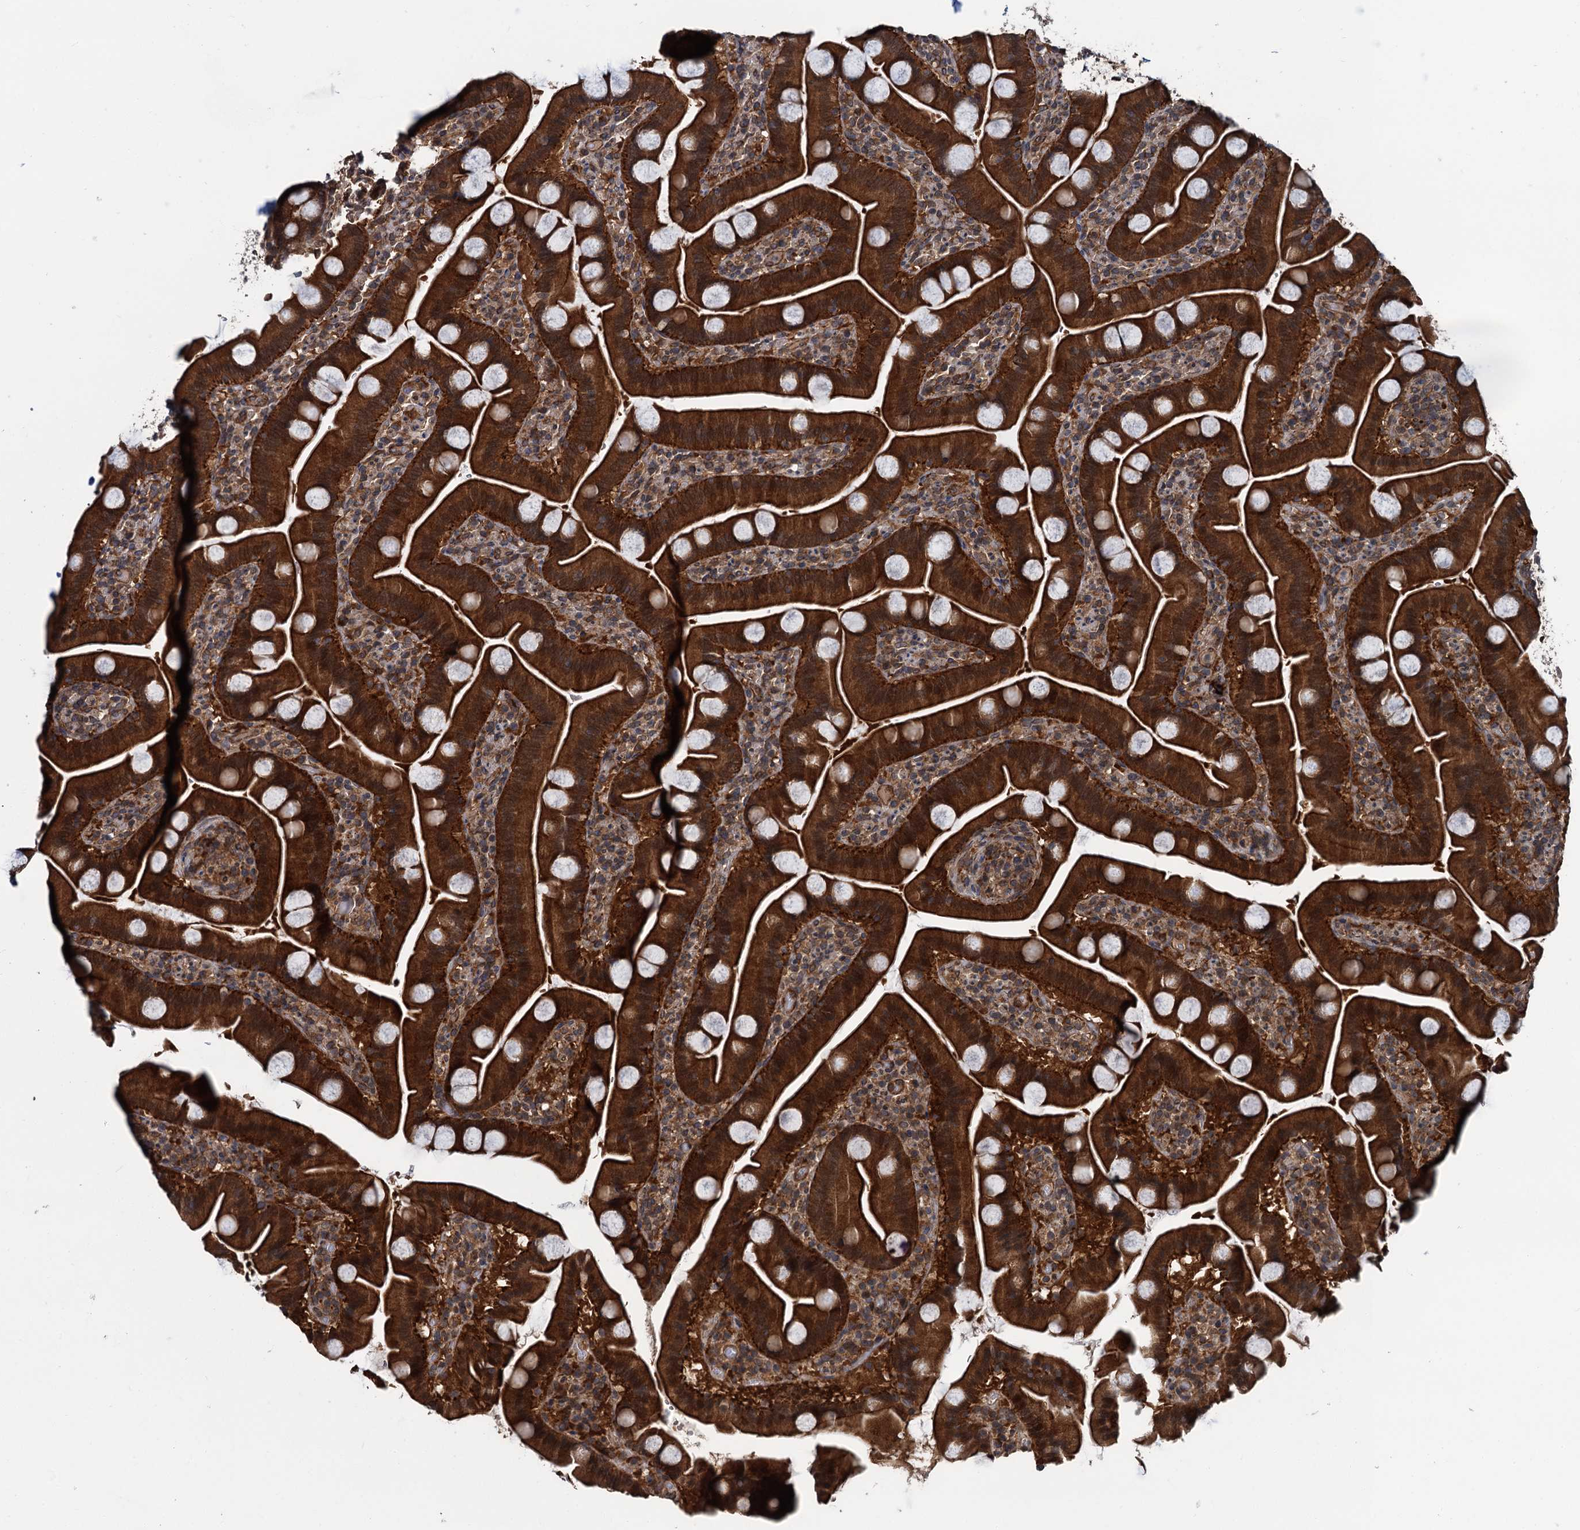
{"staining": {"intensity": "strong", "quantity": ">75%", "location": "cytoplasmic/membranous"}, "tissue": "duodenum", "cell_type": "Glandular cells", "image_type": "normal", "snomed": [{"axis": "morphology", "description": "Normal tissue, NOS"}, {"axis": "topography", "description": "Duodenum"}], "caption": "Immunohistochemical staining of benign human duodenum displays >75% levels of strong cytoplasmic/membranous protein expression in about >75% of glandular cells. (brown staining indicates protein expression, while blue staining denotes nuclei).", "gene": "ZFYVE19", "patient": {"sex": "male", "age": 55}}